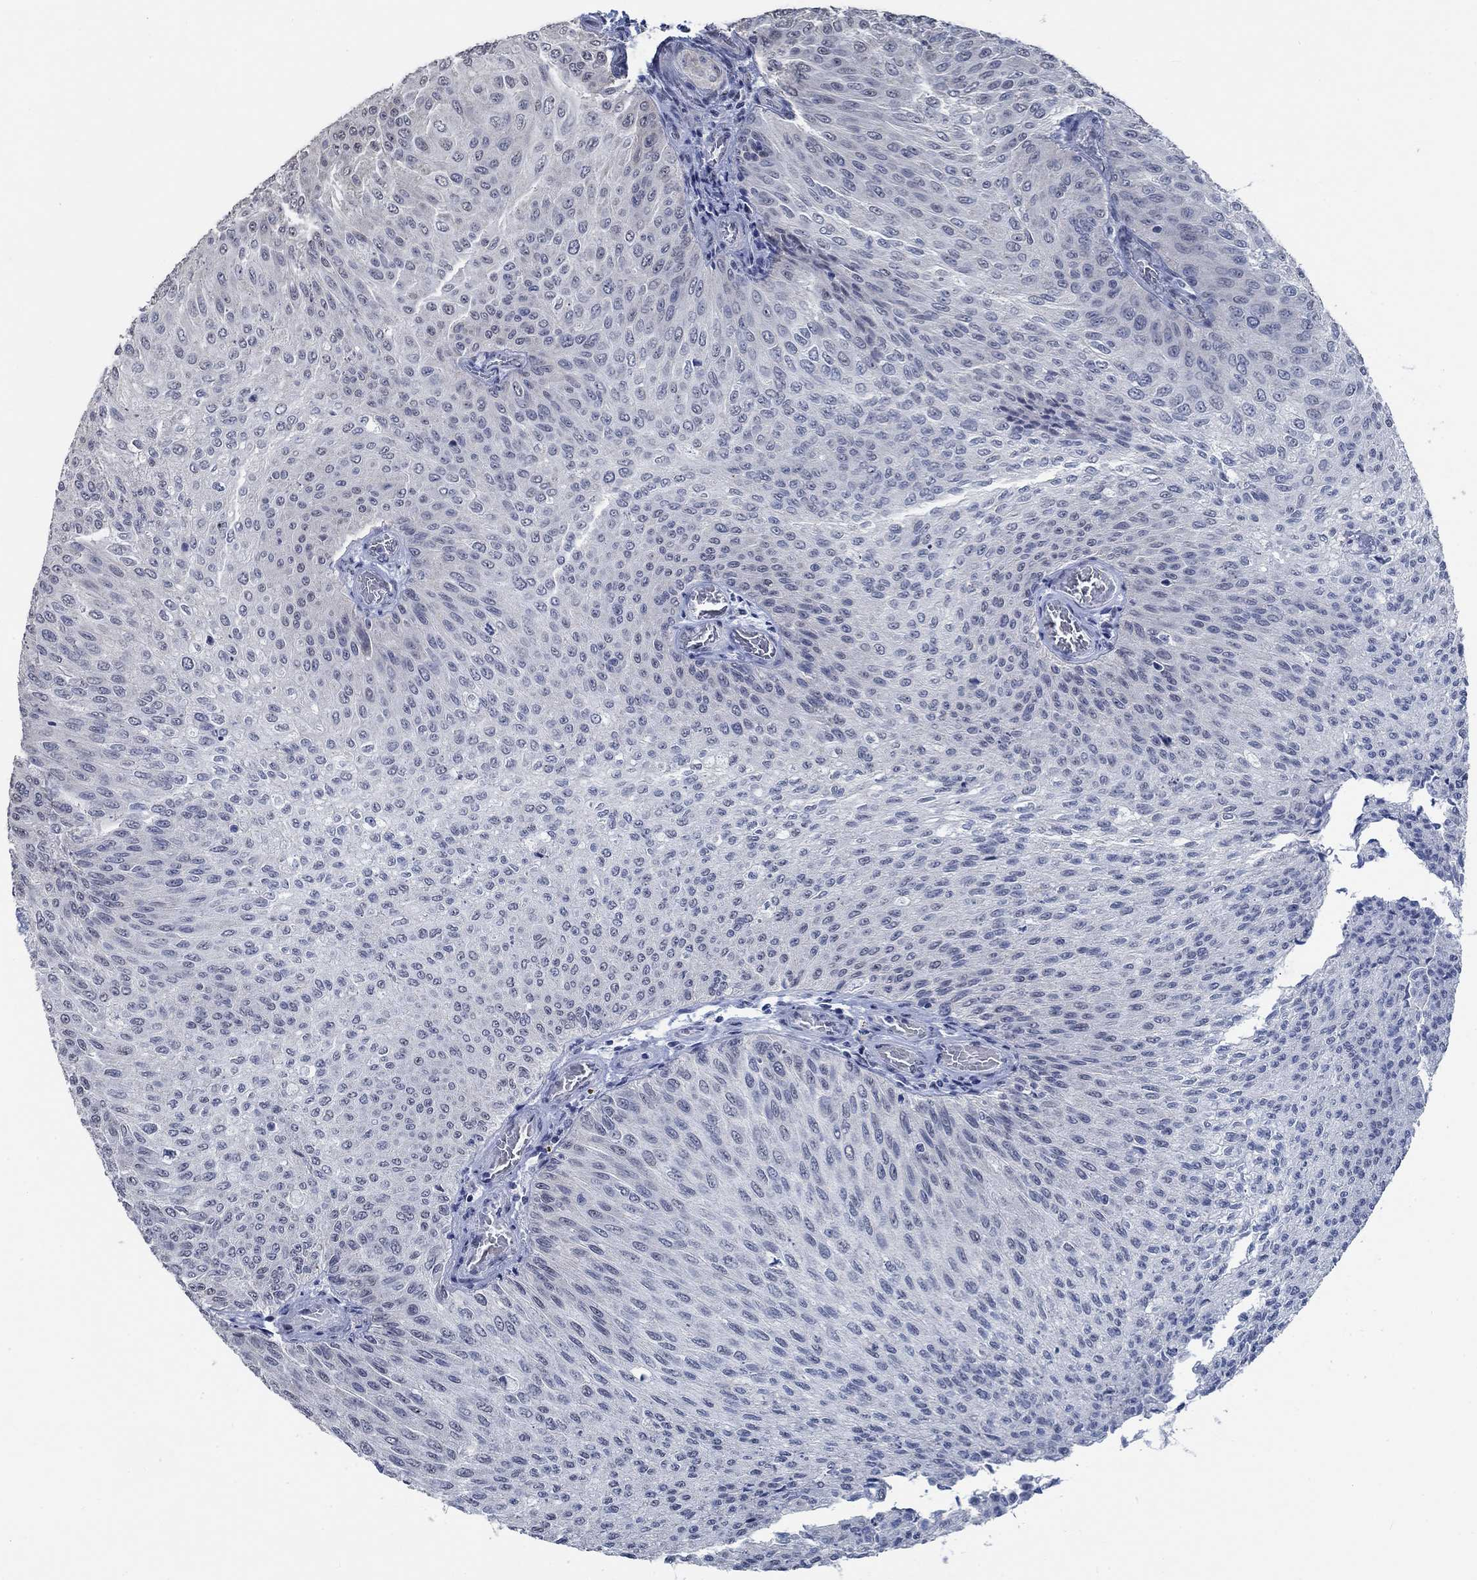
{"staining": {"intensity": "negative", "quantity": "none", "location": "none"}, "tissue": "urothelial cancer", "cell_type": "Tumor cells", "image_type": "cancer", "snomed": [{"axis": "morphology", "description": "Urothelial carcinoma, Low grade"}, {"axis": "topography", "description": "Ureter, NOS"}, {"axis": "topography", "description": "Urinary bladder"}], "caption": "DAB (3,3'-diaminobenzidine) immunohistochemical staining of human urothelial cancer demonstrates no significant expression in tumor cells.", "gene": "OBSCN", "patient": {"sex": "male", "age": 78}}